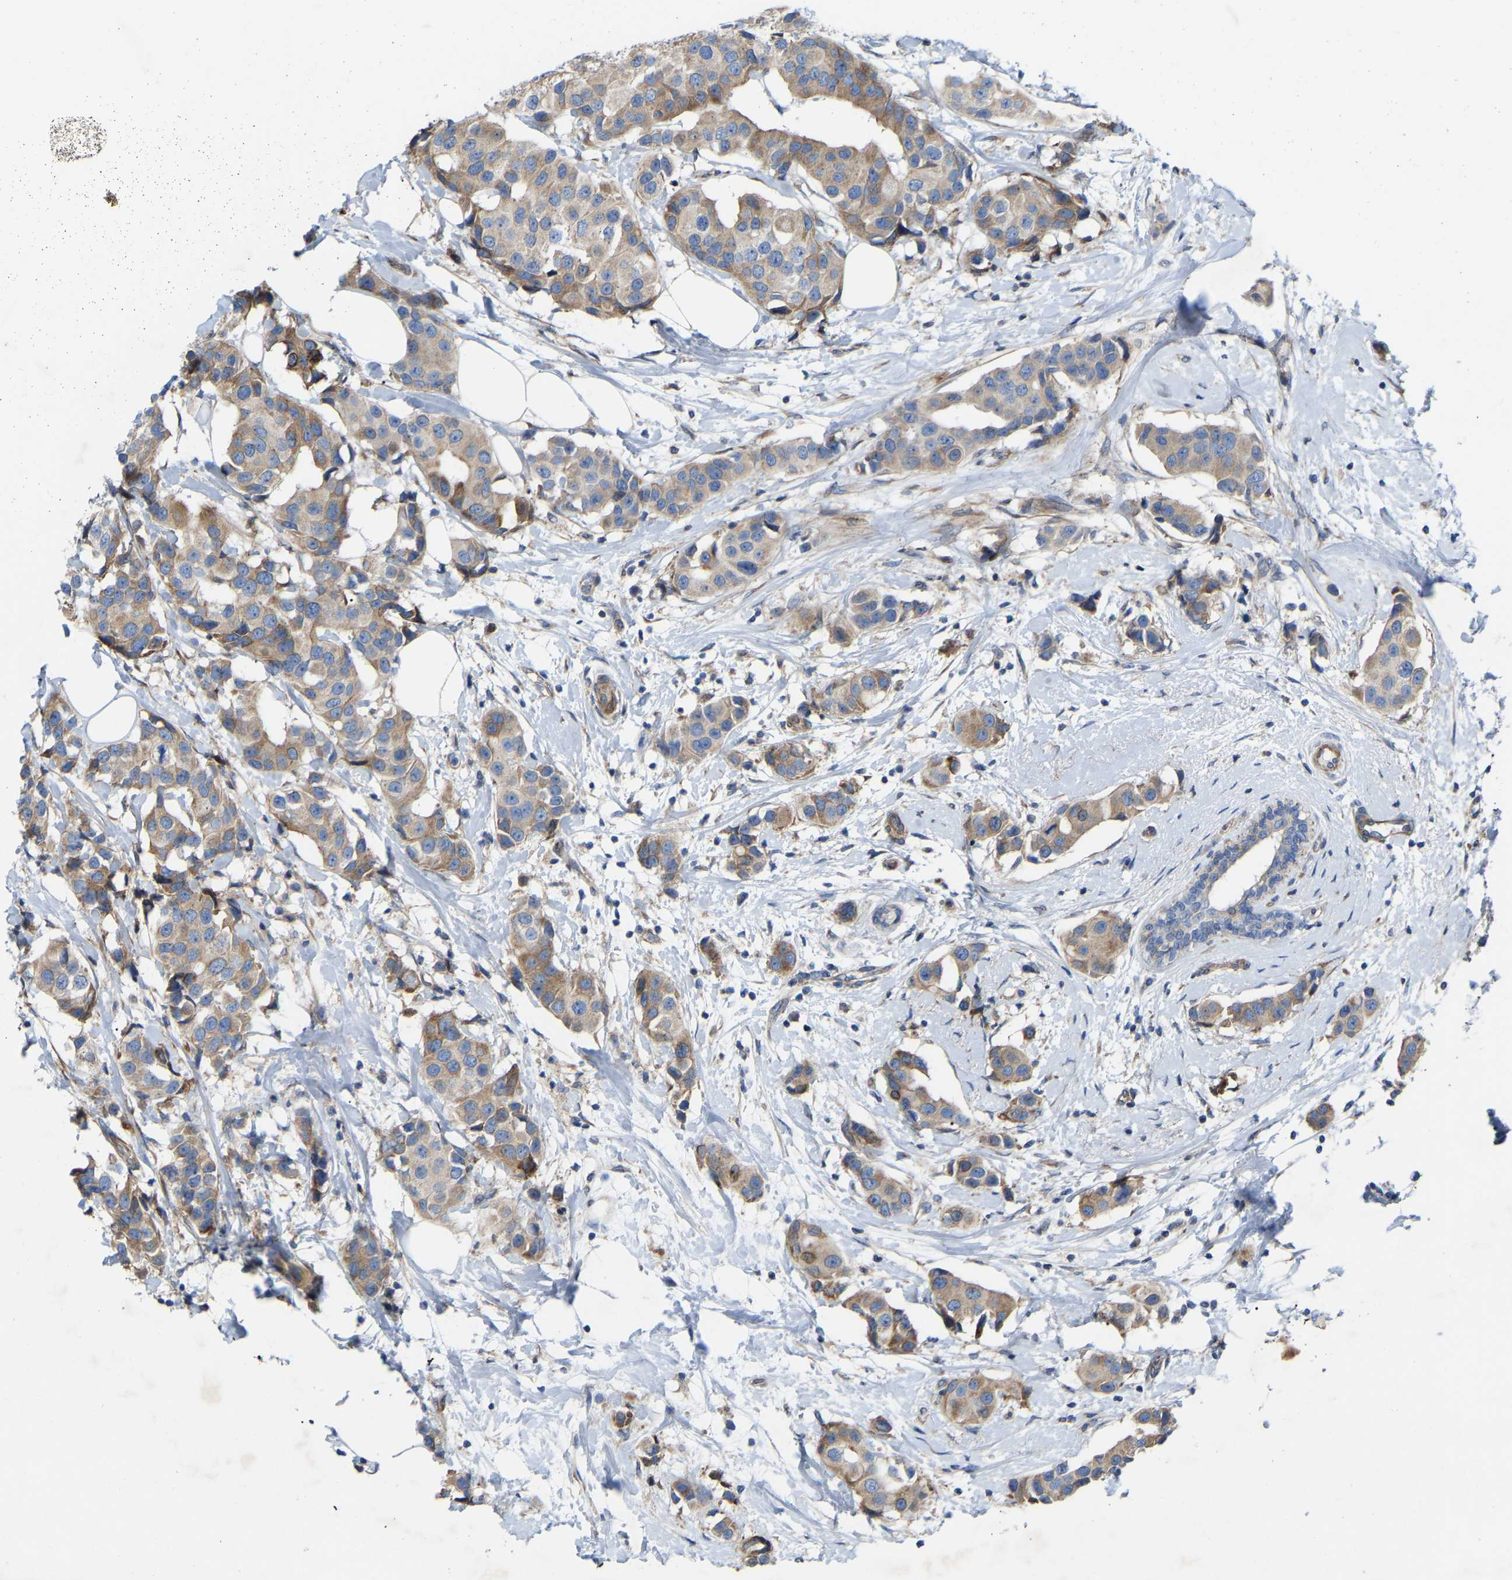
{"staining": {"intensity": "moderate", "quantity": ">75%", "location": "cytoplasmic/membranous"}, "tissue": "breast cancer", "cell_type": "Tumor cells", "image_type": "cancer", "snomed": [{"axis": "morphology", "description": "Normal tissue, NOS"}, {"axis": "morphology", "description": "Duct carcinoma"}, {"axis": "topography", "description": "Breast"}], "caption": "Immunohistochemical staining of breast infiltrating ductal carcinoma reveals moderate cytoplasmic/membranous protein staining in about >75% of tumor cells.", "gene": "TOR1B", "patient": {"sex": "female", "age": 39}}